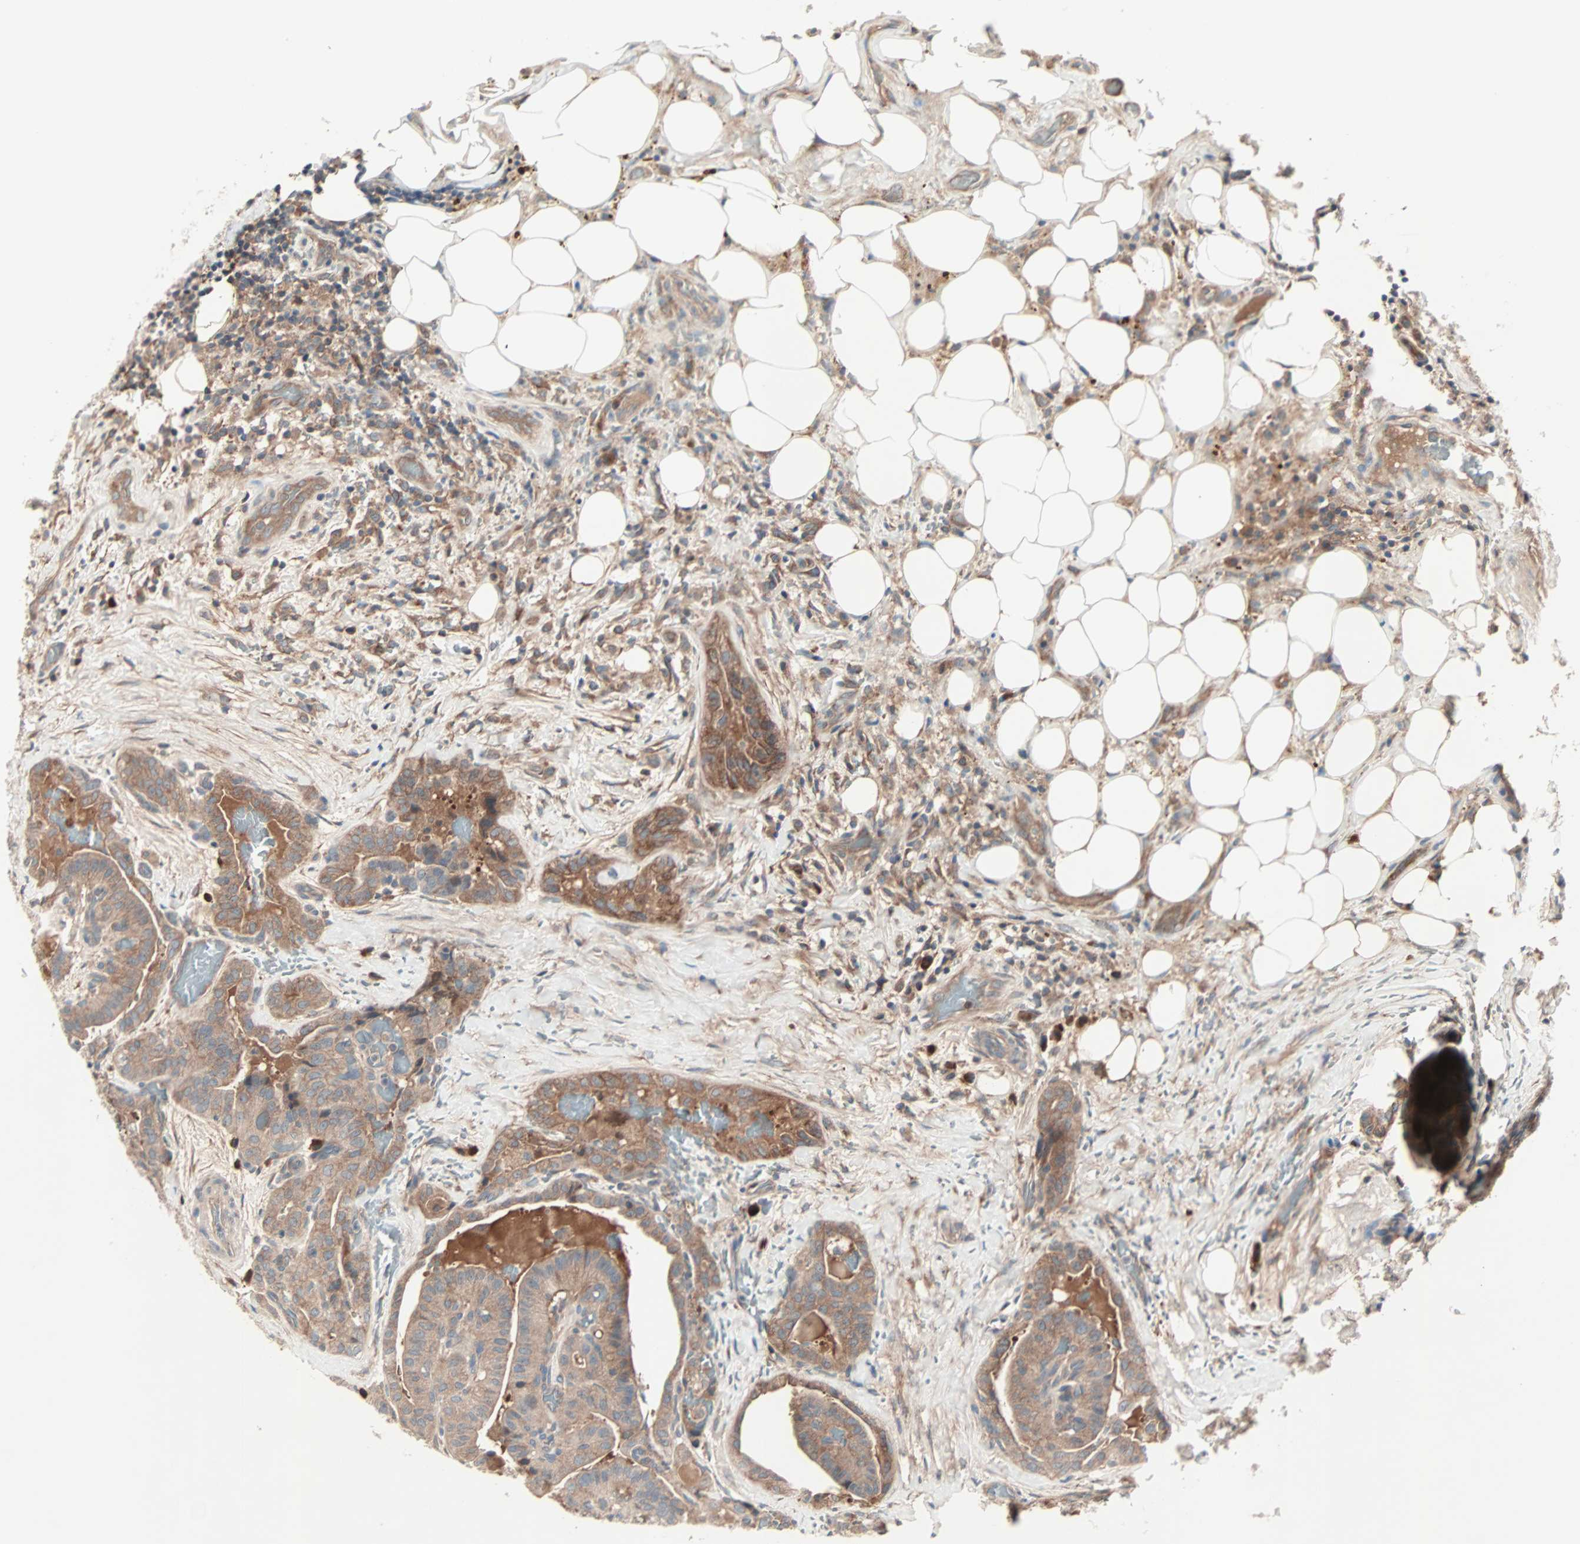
{"staining": {"intensity": "moderate", "quantity": ">75%", "location": "cytoplasmic/membranous"}, "tissue": "thyroid cancer", "cell_type": "Tumor cells", "image_type": "cancer", "snomed": [{"axis": "morphology", "description": "Papillary adenocarcinoma, NOS"}, {"axis": "topography", "description": "Thyroid gland"}], "caption": "IHC micrograph of neoplastic tissue: papillary adenocarcinoma (thyroid) stained using immunohistochemistry shows medium levels of moderate protein expression localized specifically in the cytoplasmic/membranous of tumor cells, appearing as a cytoplasmic/membranous brown color.", "gene": "CAD", "patient": {"sex": "male", "age": 77}}